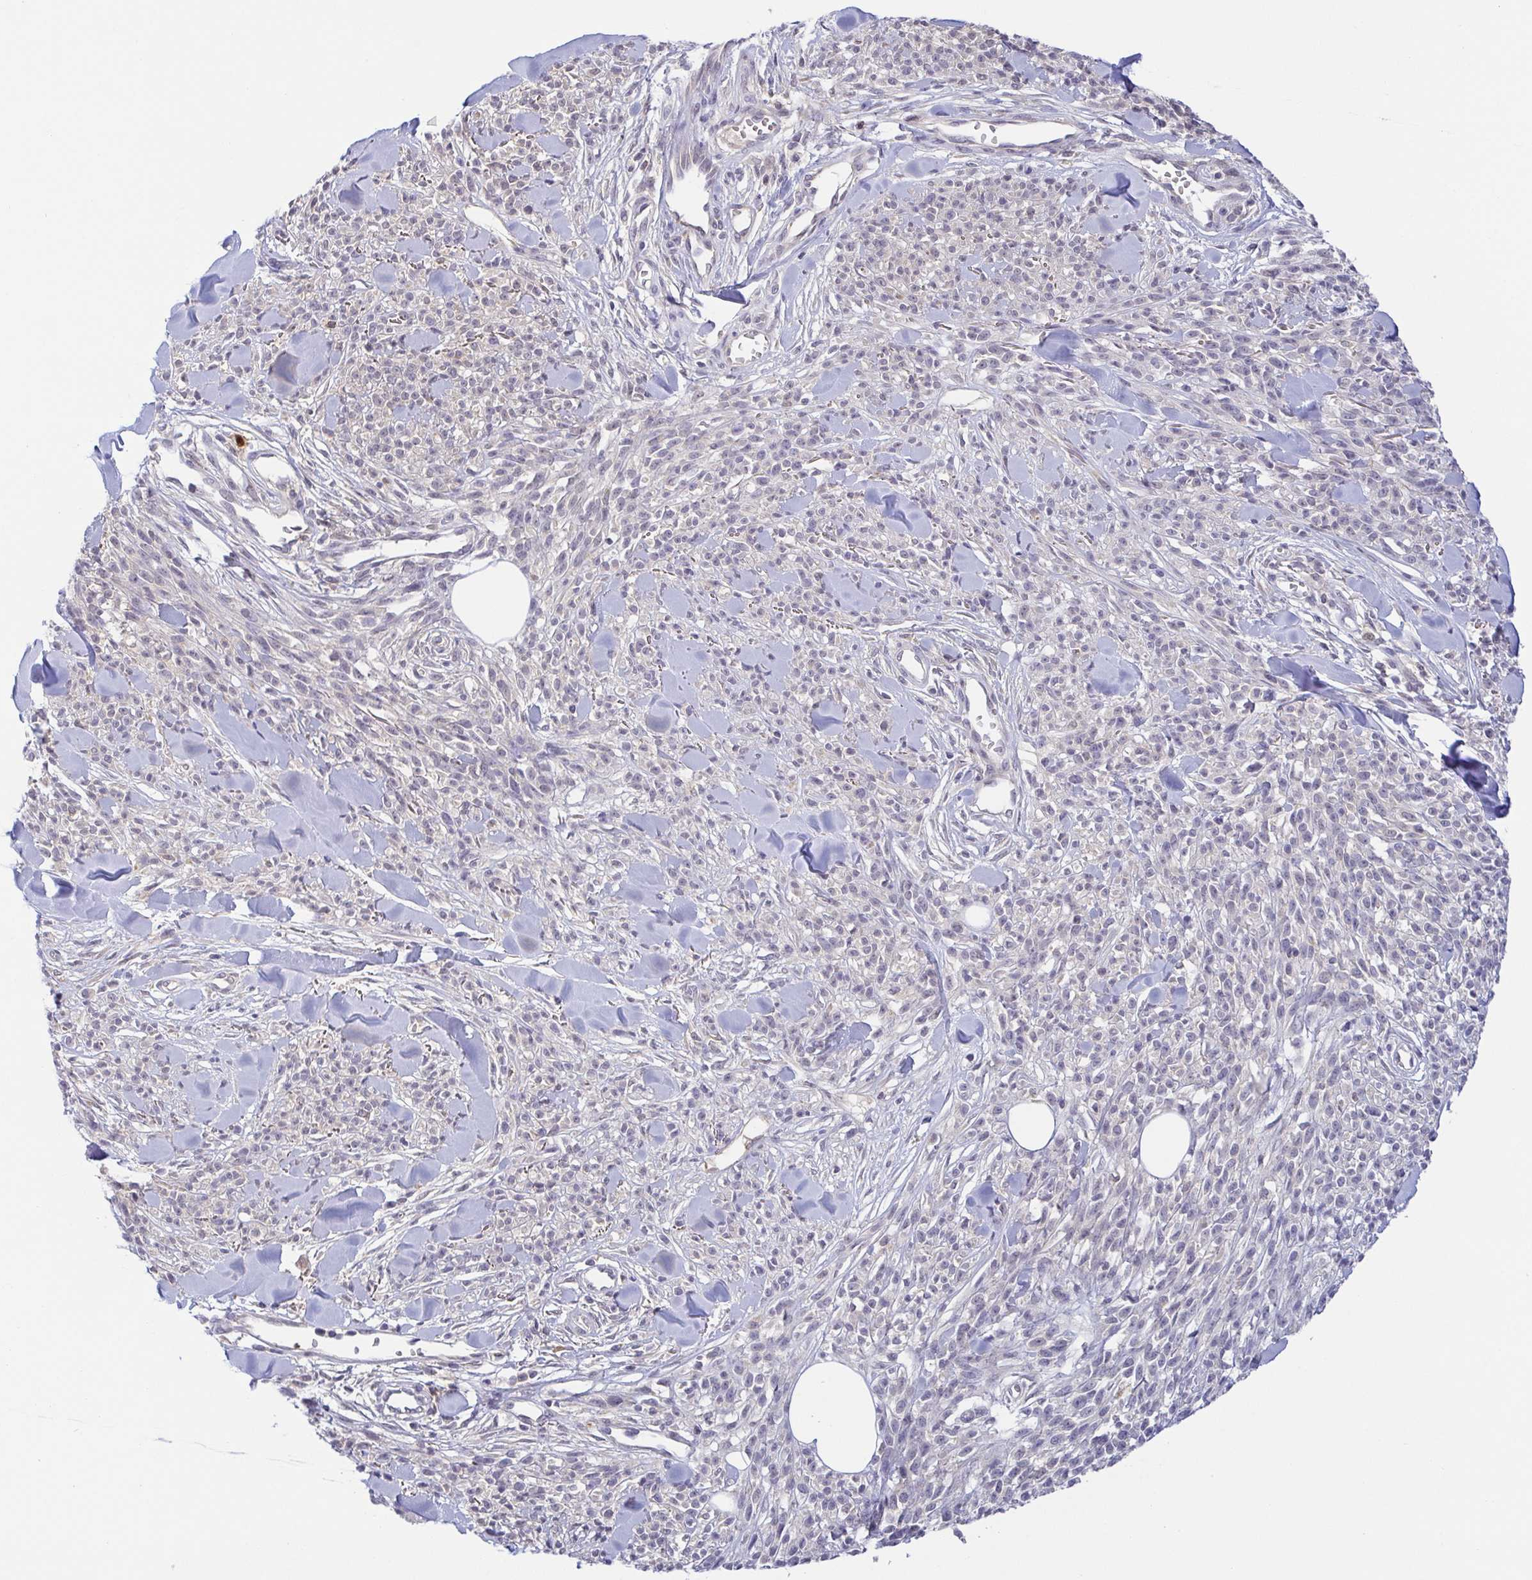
{"staining": {"intensity": "negative", "quantity": "none", "location": "none"}, "tissue": "melanoma", "cell_type": "Tumor cells", "image_type": "cancer", "snomed": [{"axis": "morphology", "description": "Malignant melanoma, NOS"}, {"axis": "topography", "description": "Skin"}, {"axis": "topography", "description": "Skin of trunk"}], "caption": "This is an immunohistochemistry image of melanoma. There is no positivity in tumor cells.", "gene": "BCL2L1", "patient": {"sex": "male", "age": 74}}